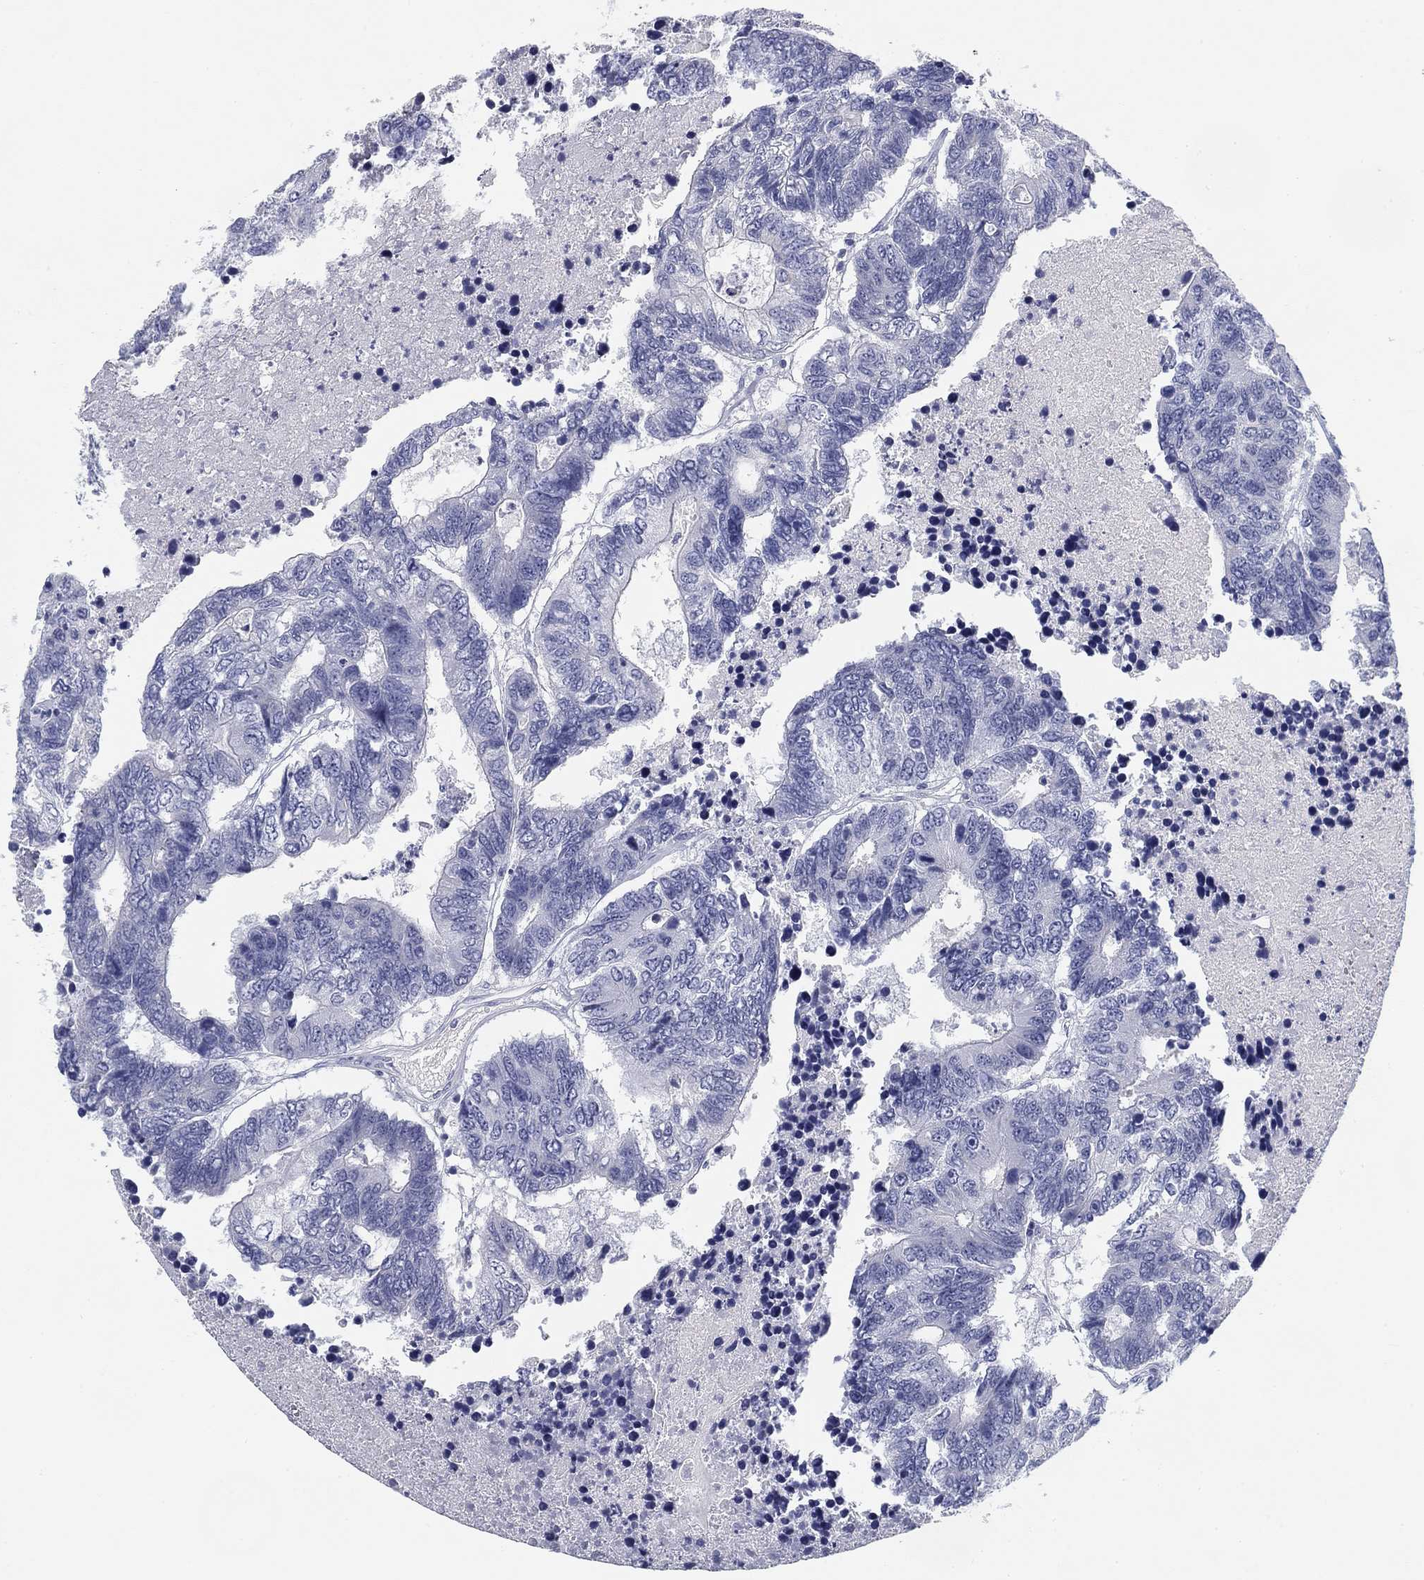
{"staining": {"intensity": "negative", "quantity": "none", "location": "none"}, "tissue": "colorectal cancer", "cell_type": "Tumor cells", "image_type": "cancer", "snomed": [{"axis": "morphology", "description": "Adenocarcinoma, NOS"}, {"axis": "topography", "description": "Colon"}], "caption": "IHC image of neoplastic tissue: adenocarcinoma (colorectal) stained with DAB shows no significant protein positivity in tumor cells.", "gene": "CD79B", "patient": {"sex": "female", "age": 48}}